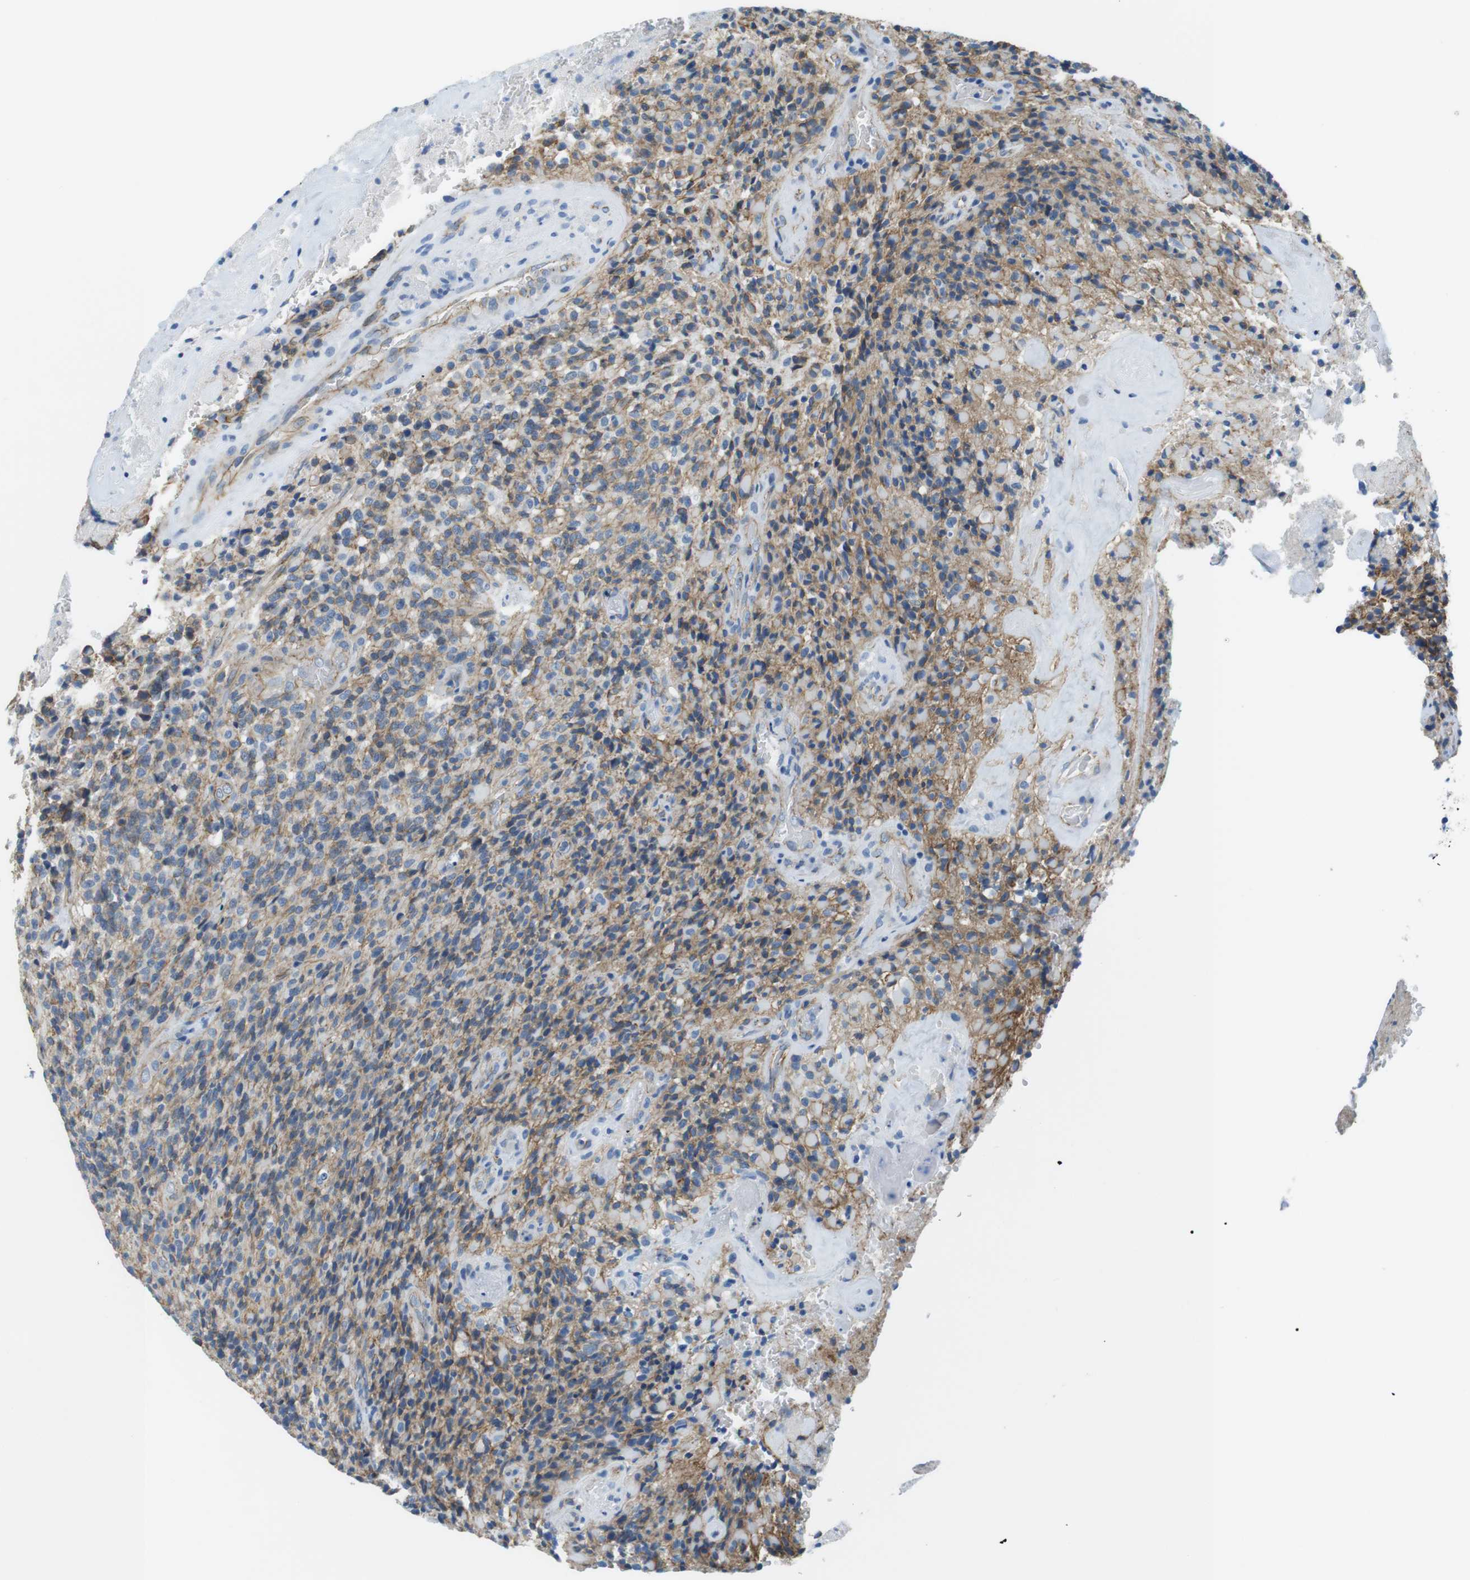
{"staining": {"intensity": "moderate", "quantity": ">75%", "location": "cytoplasmic/membranous"}, "tissue": "glioma", "cell_type": "Tumor cells", "image_type": "cancer", "snomed": [{"axis": "morphology", "description": "Glioma, malignant, High grade"}, {"axis": "topography", "description": "Brain"}], "caption": "Protein expression analysis of human glioma reveals moderate cytoplasmic/membranous staining in approximately >75% of tumor cells.", "gene": "SLC6A6", "patient": {"sex": "male", "age": 71}}